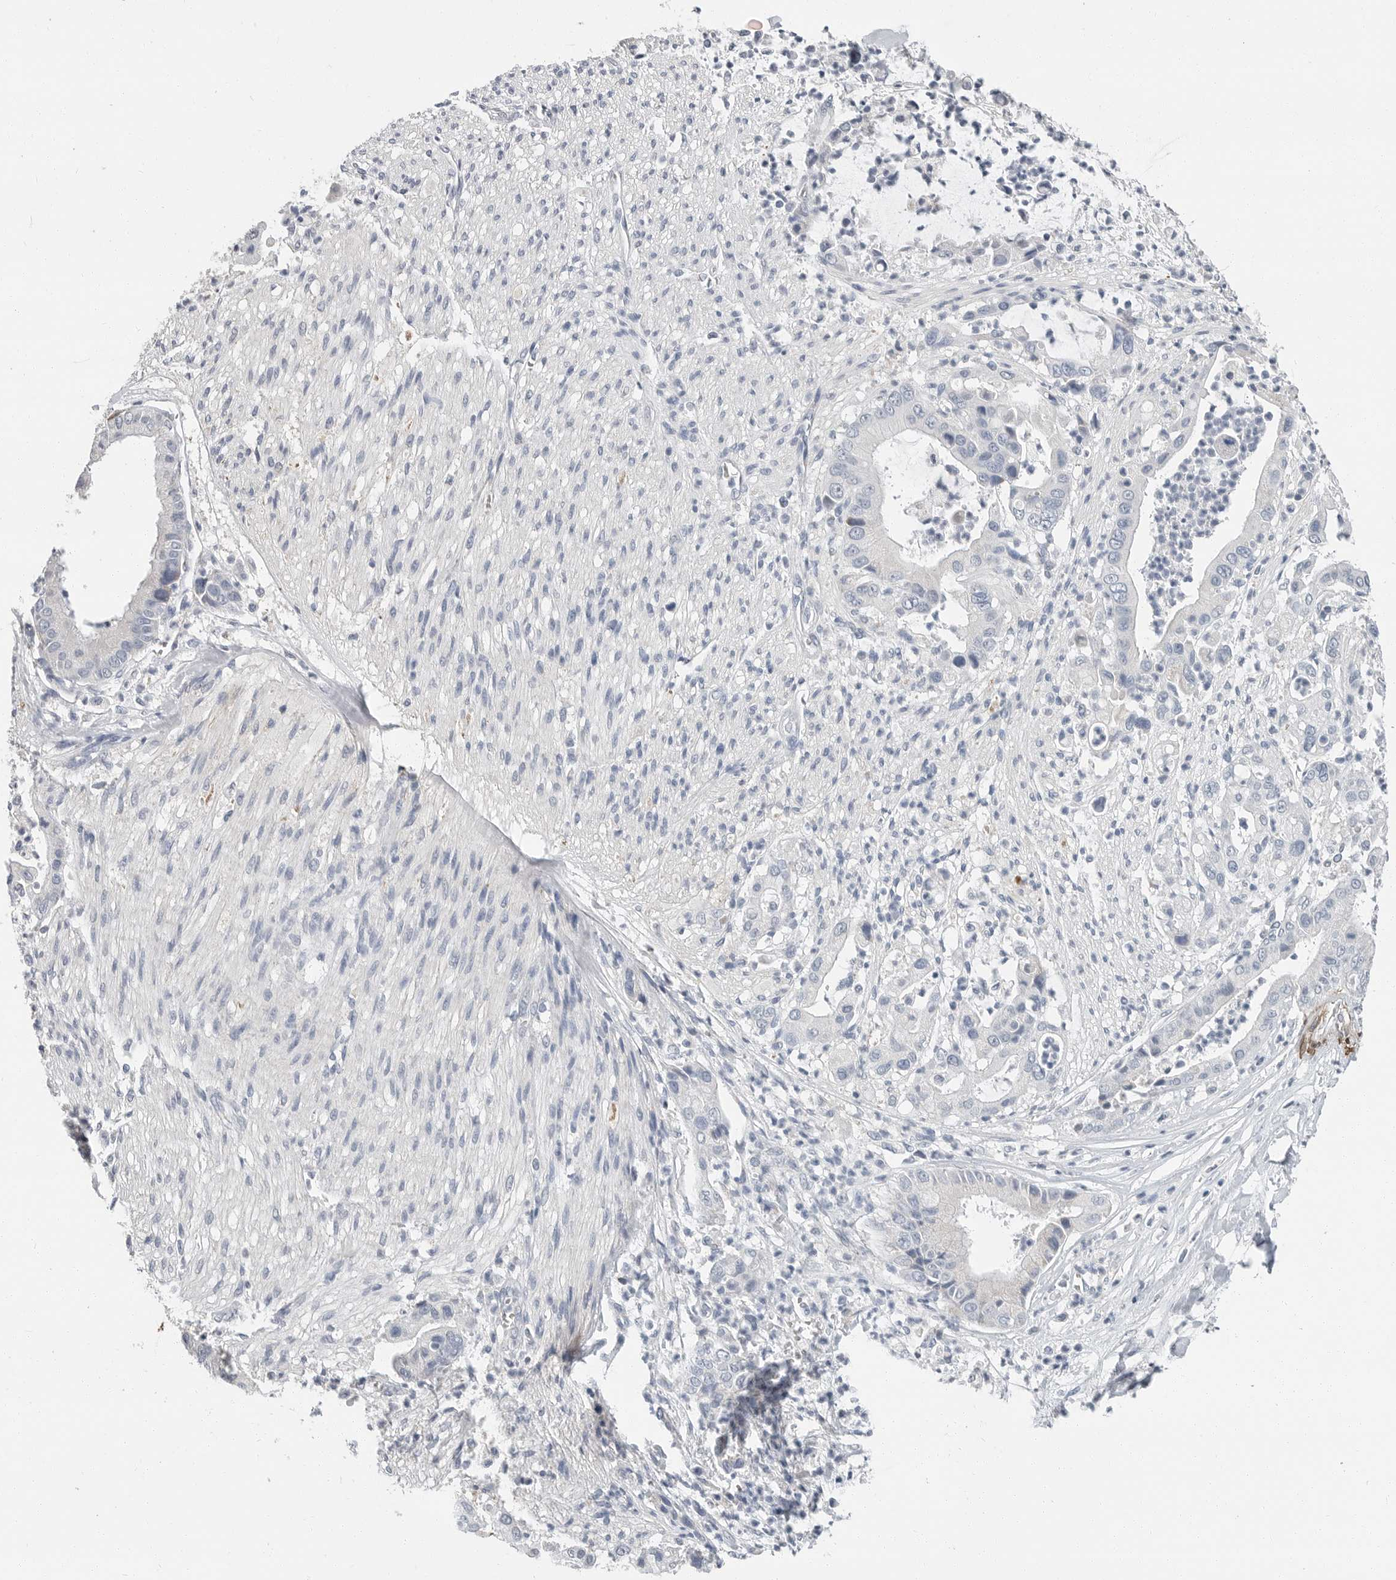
{"staining": {"intensity": "negative", "quantity": "none", "location": "none"}, "tissue": "liver cancer", "cell_type": "Tumor cells", "image_type": "cancer", "snomed": [{"axis": "morphology", "description": "Cholangiocarcinoma"}, {"axis": "topography", "description": "Liver"}], "caption": "A histopathology image of liver cholangiocarcinoma stained for a protein exhibits no brown staining in tumor cells.", "gene": "PLN", "patient": {"sex": "female", "age": 54}}